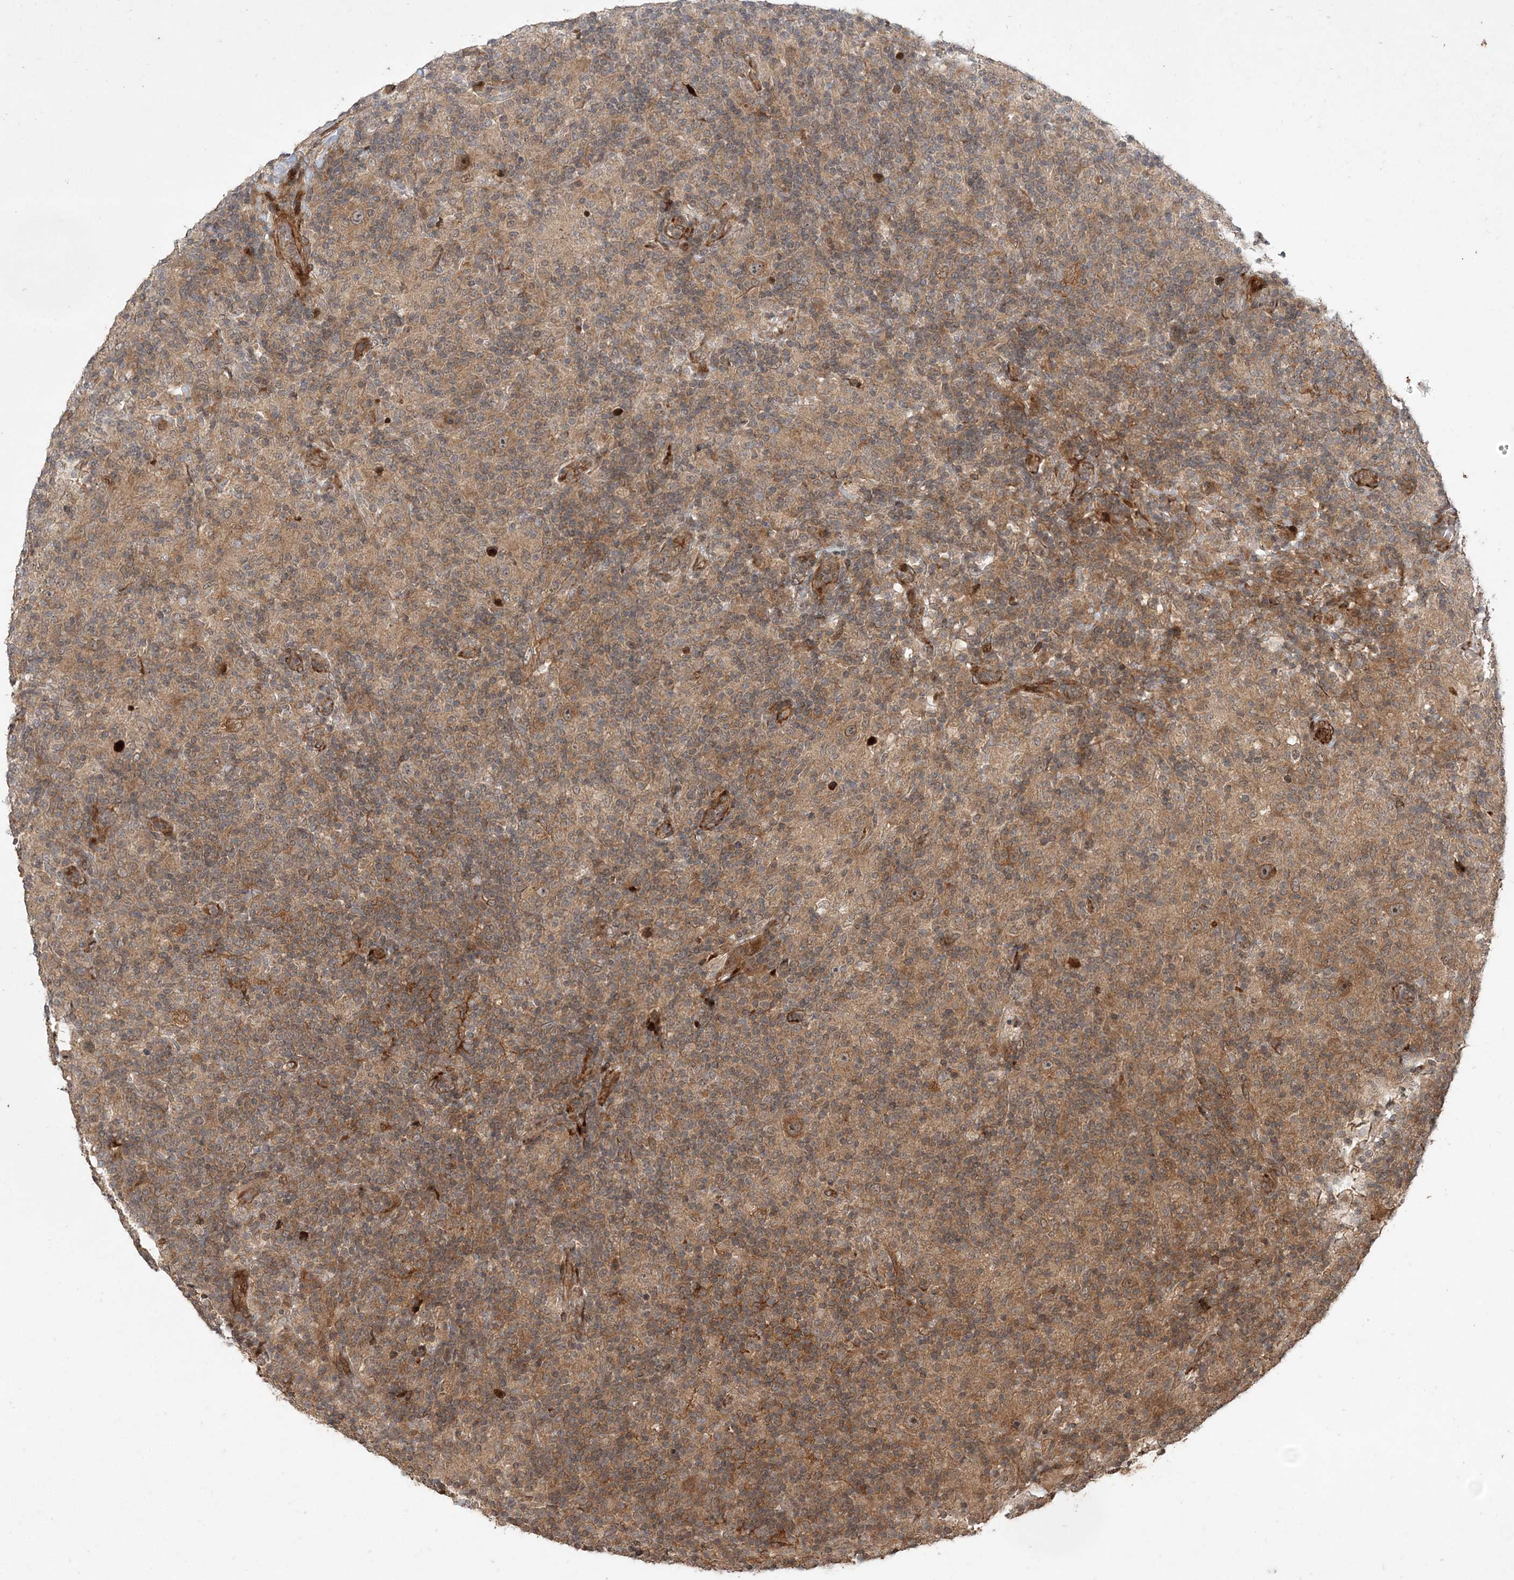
{"staining": {"intensity": "moderate", "quantity": ">75%", "location": "cytoplasmic/membranous,nuclear"}, "tissue": "lymphoma", "cell_type": "Tumor cells", "image_type": "cancer", "snomed": [{"axis": "morphology", "description": "Hodgkin's disease, NOS"}, {"axis": "topography", "description": "Lymph node"}], "caption": "A brown stain shows moderate cytoplasmic/membranous and nuclear staining of a protein in Hodgkin's disease tumor cells.", "gene": "UBTD2", "patient": {"sex": "male", "age": 70}}